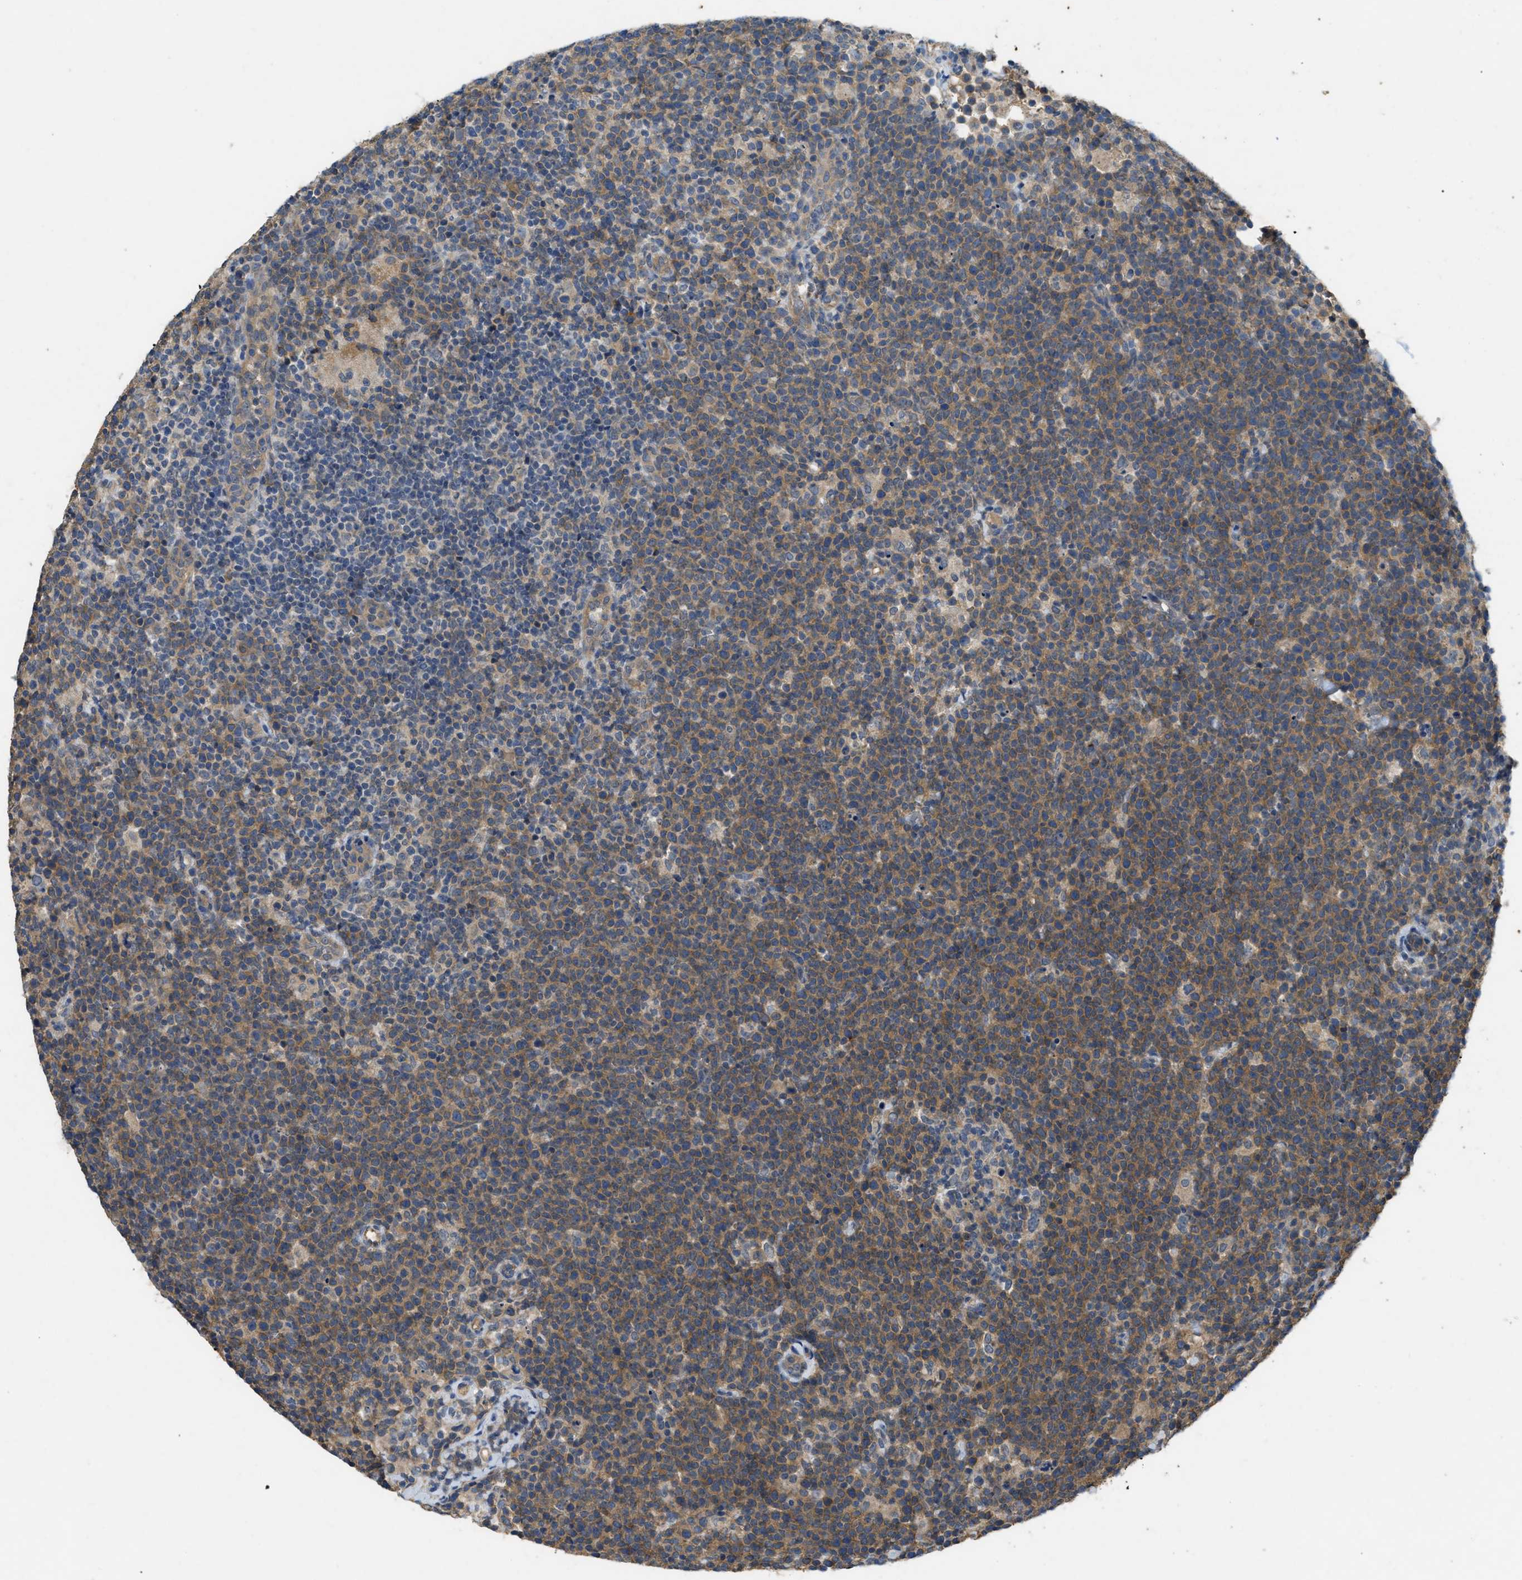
{"staining": {"intensity": "moderate", "quantity": "25%-75%", "location": "cytoplasmic/membranous"}, "tissue": "lymphoma", "cell_type": "Tumor cells", "image_type": "cancer", "snomed": [{"axis": "morphology", "description": "Malignant lymphoma, non-Hodgkin's type, High grade"}, {"axis": "topography", "description": "Lymph node"}], "caption": "Immunohistochemical staining of human high-grade malignant lymphoma, non-Hodgkin's type demonstrates medium levels of moderate cytoplasmic/membranous protein expression in approximately 25%-75% of tumor cells.", "gene": "PPP3CA", "patient": {"sex": "male", "age": 61}}